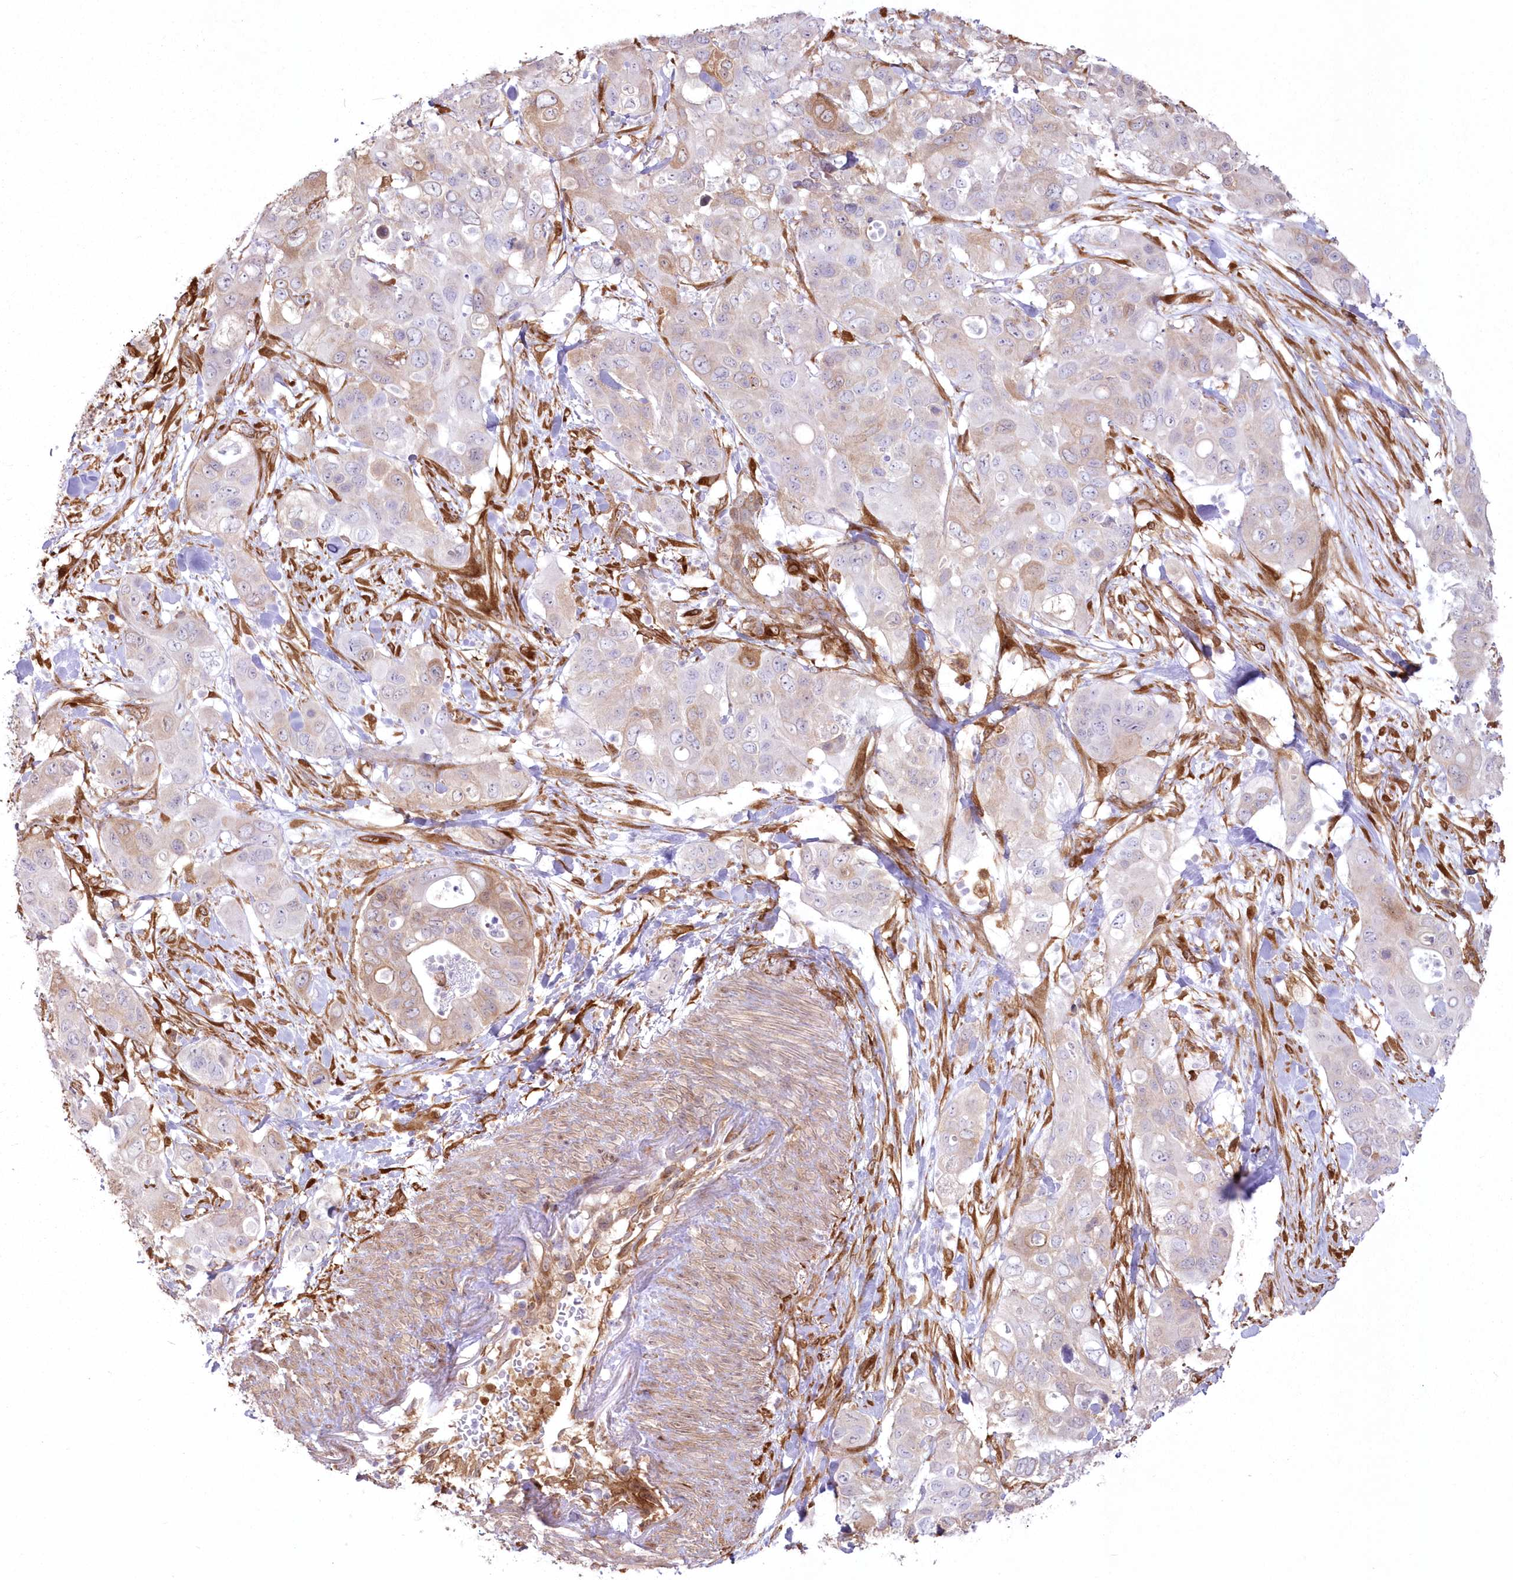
{"staining": {"intensity": "weak", "quantity": "<25%", "location": "cytoplasmic/membranous"}, "tissue": "pancreatic cancer", "cell_type": "Tumor cells", "image_type": "cancer", "snomed": [{"axis": "morphology", "description": "Adenocarcinoma, NOS"}, {"axis": "topography", "description": "Pancreas"}], "caption": "This photomicrograph is of pancreatic adenocarcinoma stained with IHC to label a protein in brown with the nuclei are counter-stained blue. There is no expression in tumor cells.", "gene": "SH3PXD2B", "patient": {"sex": "female", "age": 71}}